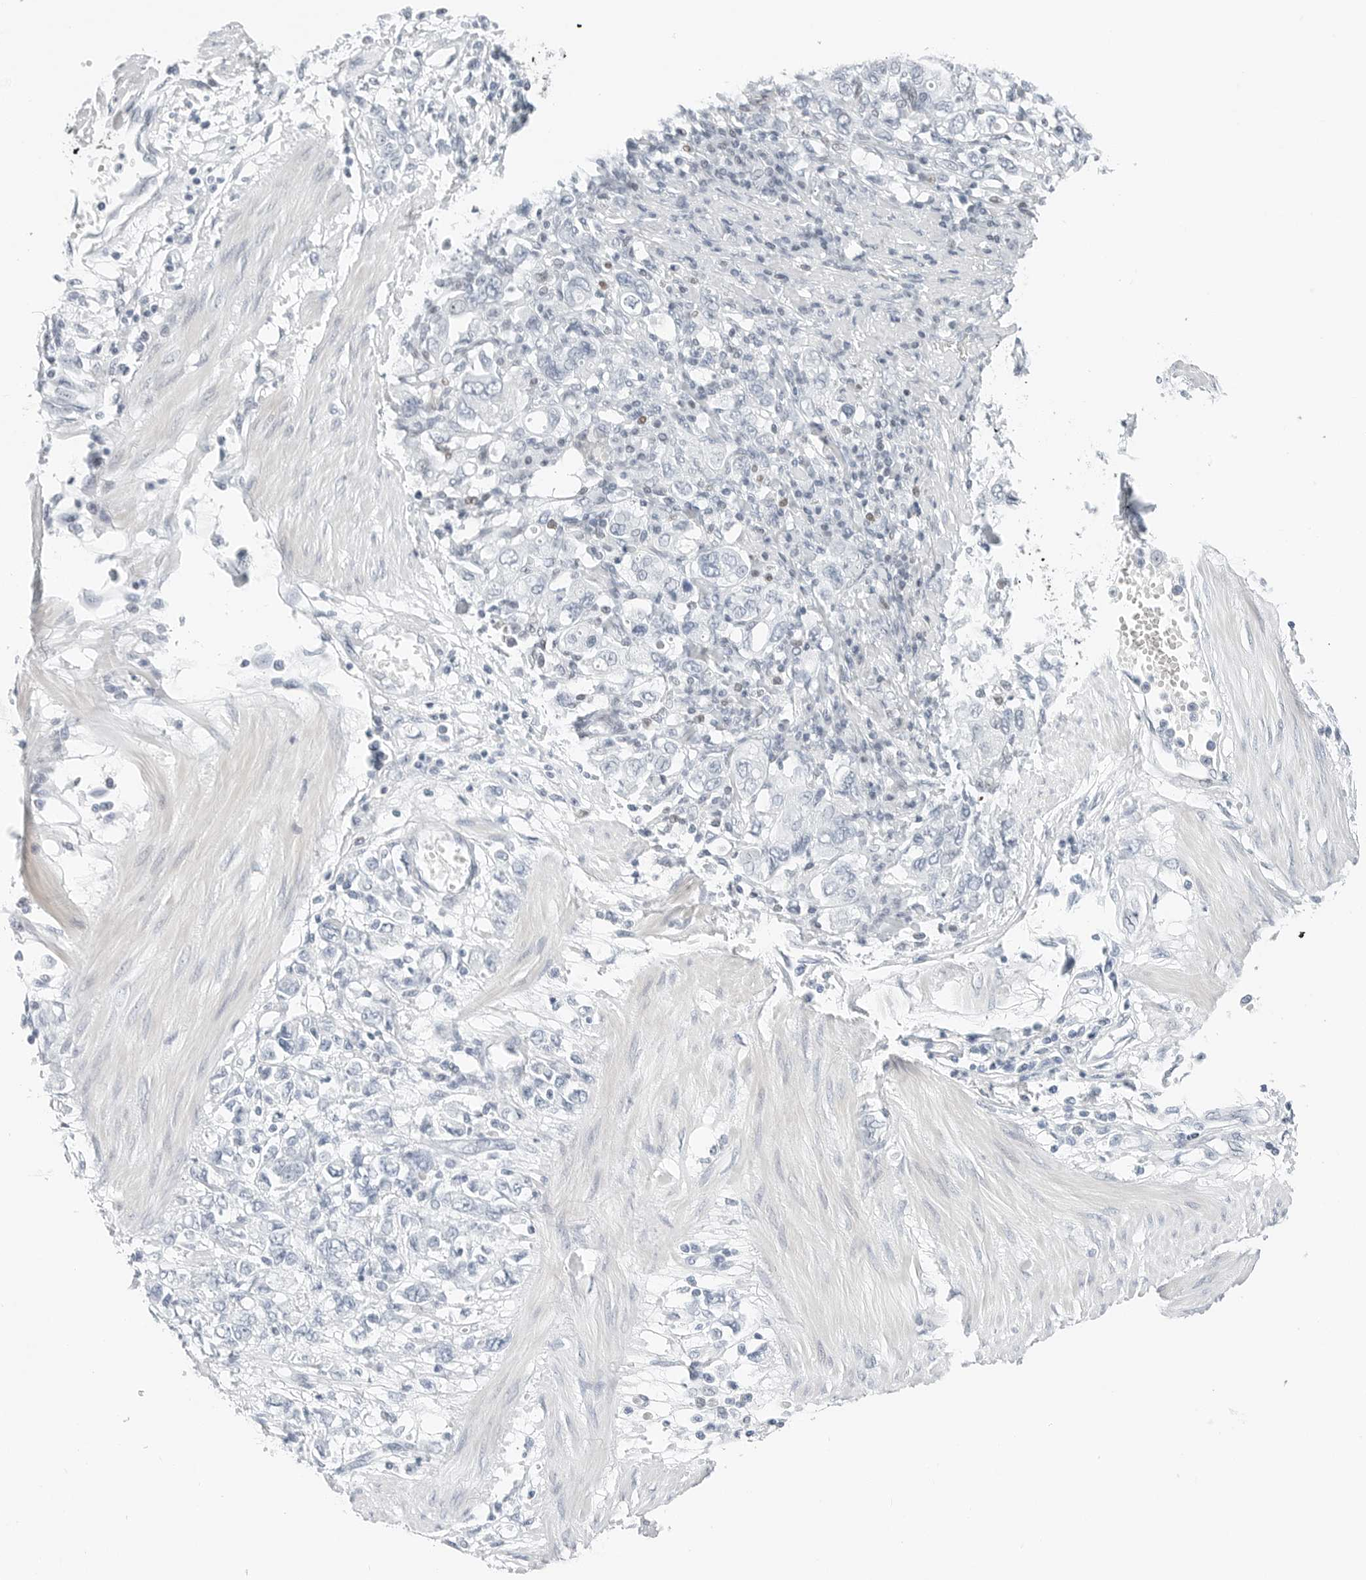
{"staining": {"intensity": "negative", "quantity": "none", "location": "none"}, "tissue": "stomach cancer", "cell_type": "Tumor cells", "image_type": "cancer", "snomed": [{"axis": "morphology", "description": "Adenocarcinoma, NOS"}, {"axis": "topography", "description": "Stomach"}], "caption": "Tumor cells show no significant expression in adenocarcinoma (stomach).", "gene": "NTMT2", "patient": {"sex": "female", "age": 76}}